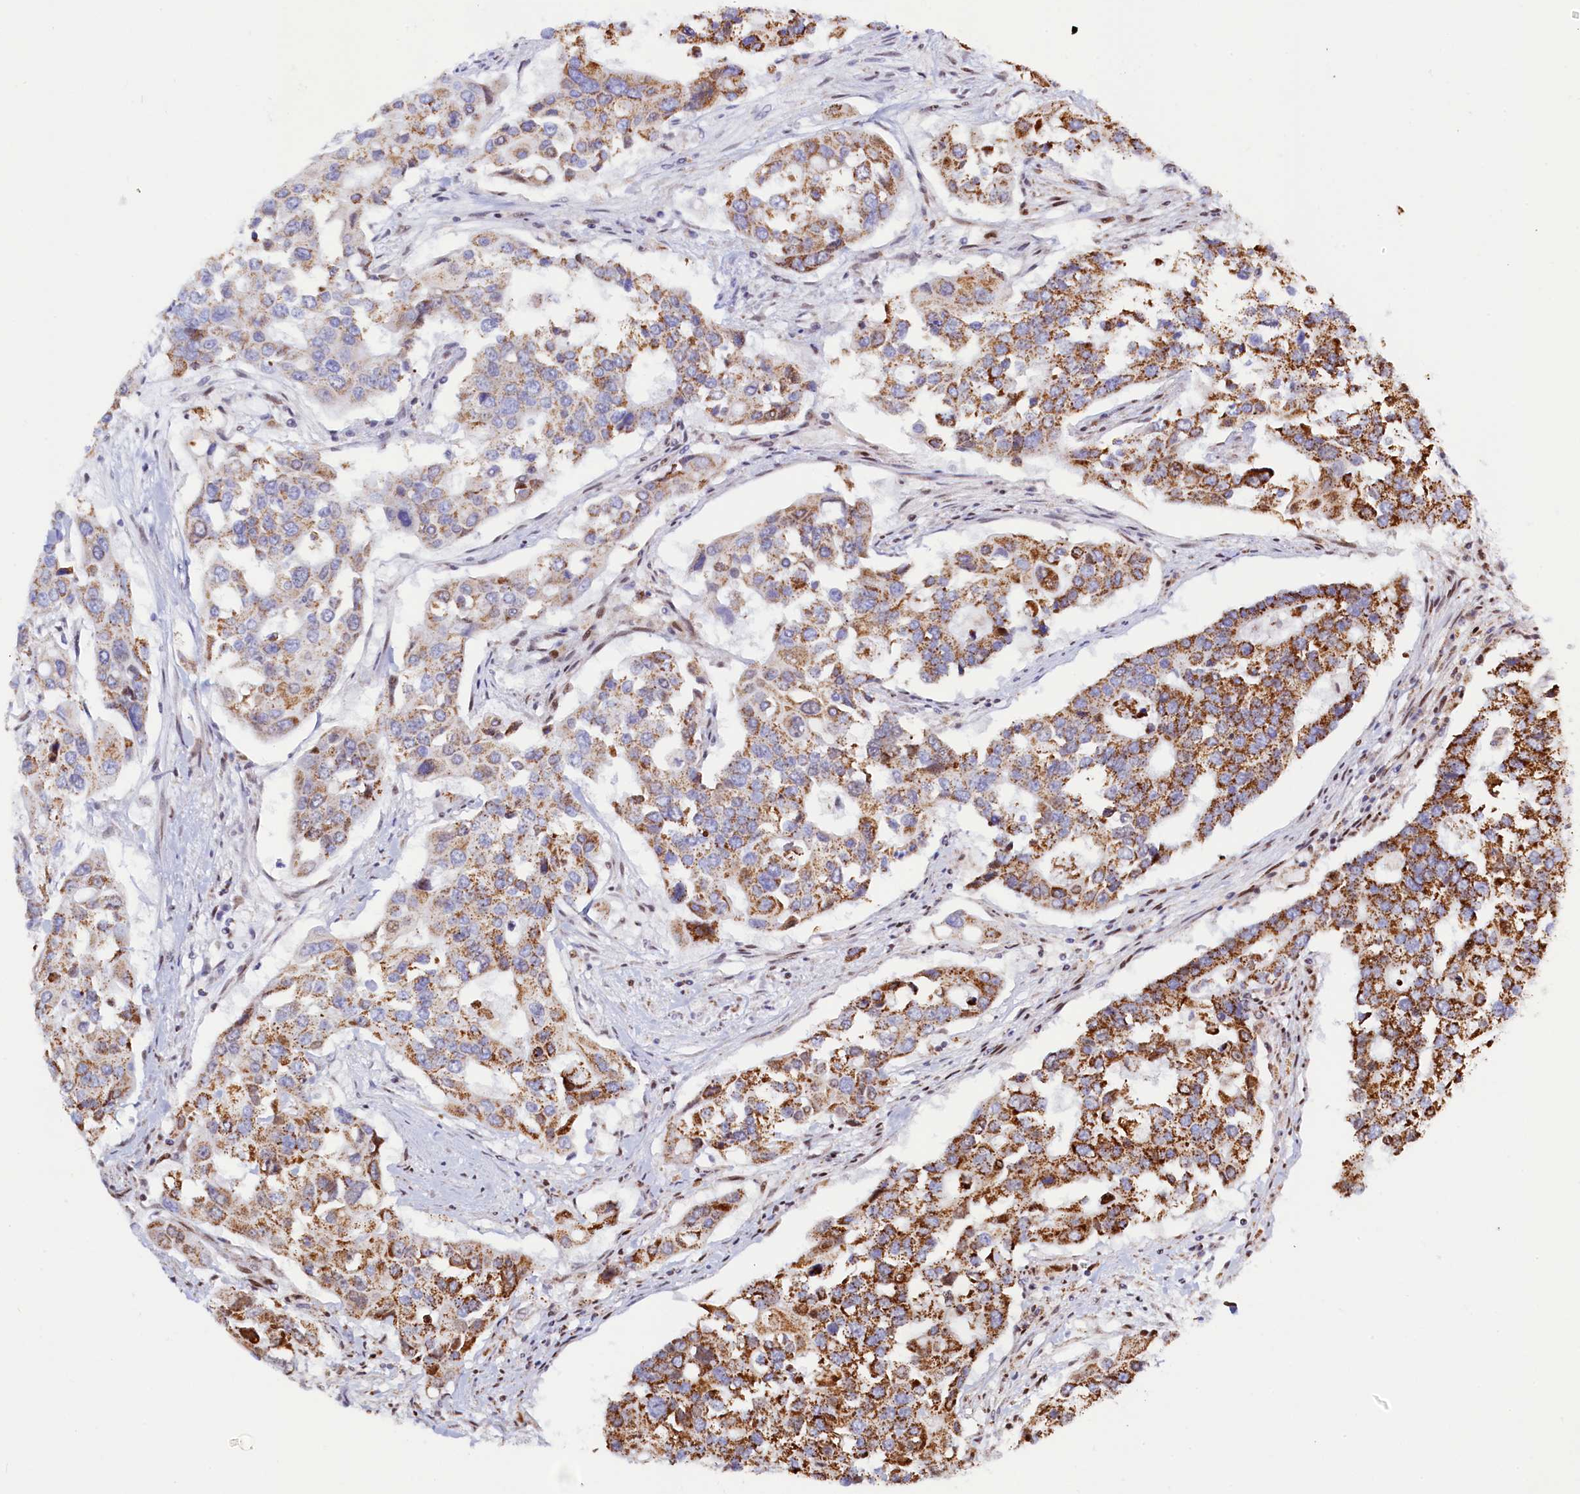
{"staining": {"intensity": "moderate", "quantity": ">75%", "location": "cytoplasmic/membranous"}, "tissue": "colorectal cancer", "cell_type": "Tumor cells", "image_type": "cancer", "snomed": [{"axis": "morphology", "description": "Adenocarcinoma, NOS"}, {"axis": "topography", "description": "Colon"}], "caption": "Immunohistochemical staining of human colorectal cancer exhibits medium levels of moderate cytoplasmic/membranous staining in approximately >75% of tumor cells.", "gene": "HDGFL3", "patient": {"sex": "male", "age": 77}}